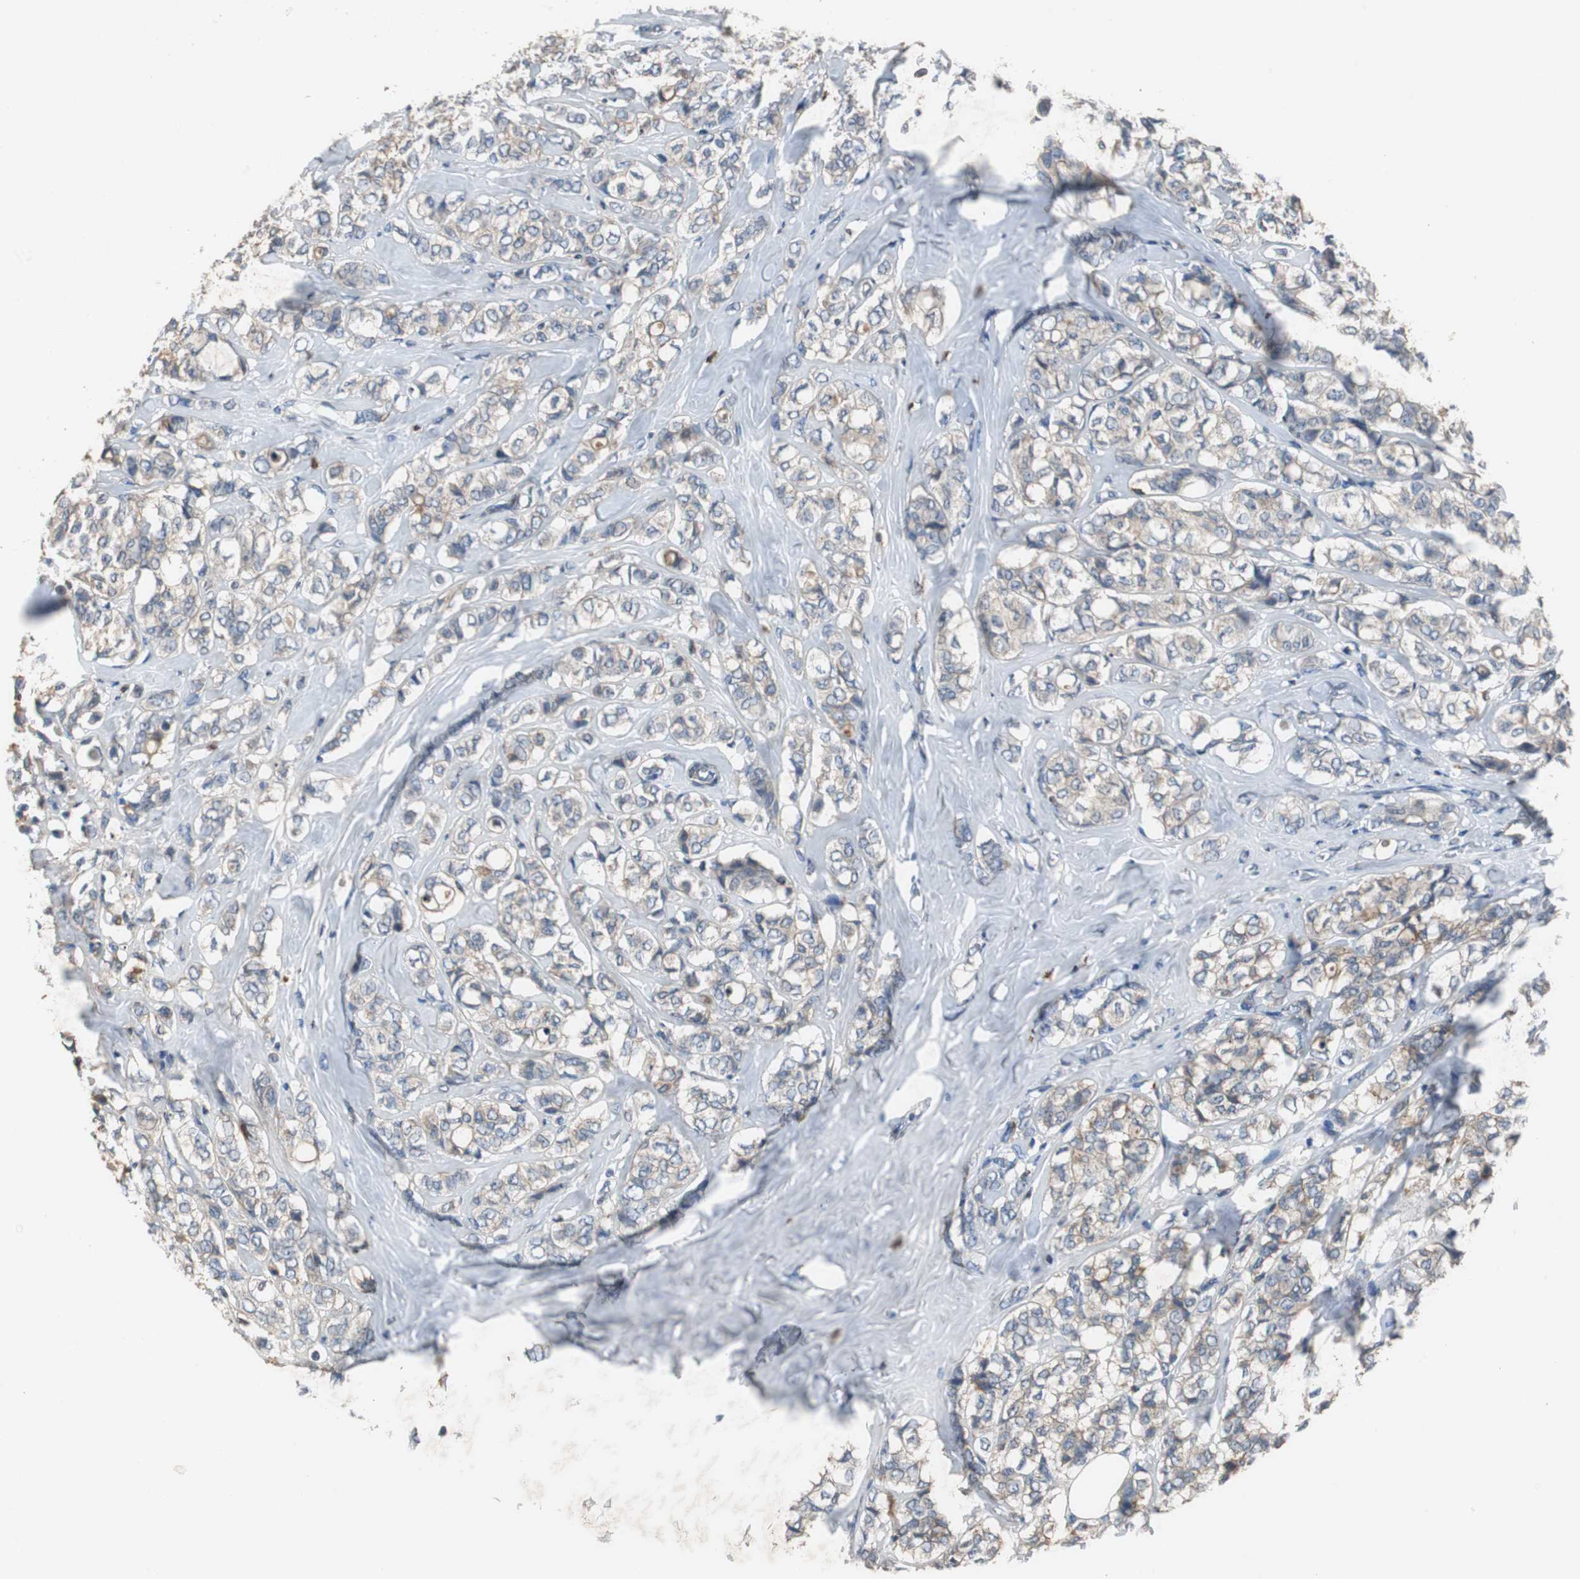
{"staining": {"intensity": "weak", "quantity": "25%-75%", "location": "cytoplasmic/membranous"}, "tissue": "breast cancer", "cell_type": "Tumor cells", "image_type": "cancer", "snomed": [{"axis": "morphology", "description": "Lobular carcinoma"}, {"axis": "topography", "description": "Breast"}], "caption": "Human lobular carcinoma (breast) stained with a brown dye demonstrates weak cytoplasmic/membranous positive positivity in approximately 25%-75% of tumor cells.", "gene": "SORT1", "patient": {"sex": "female", "age": 60}}